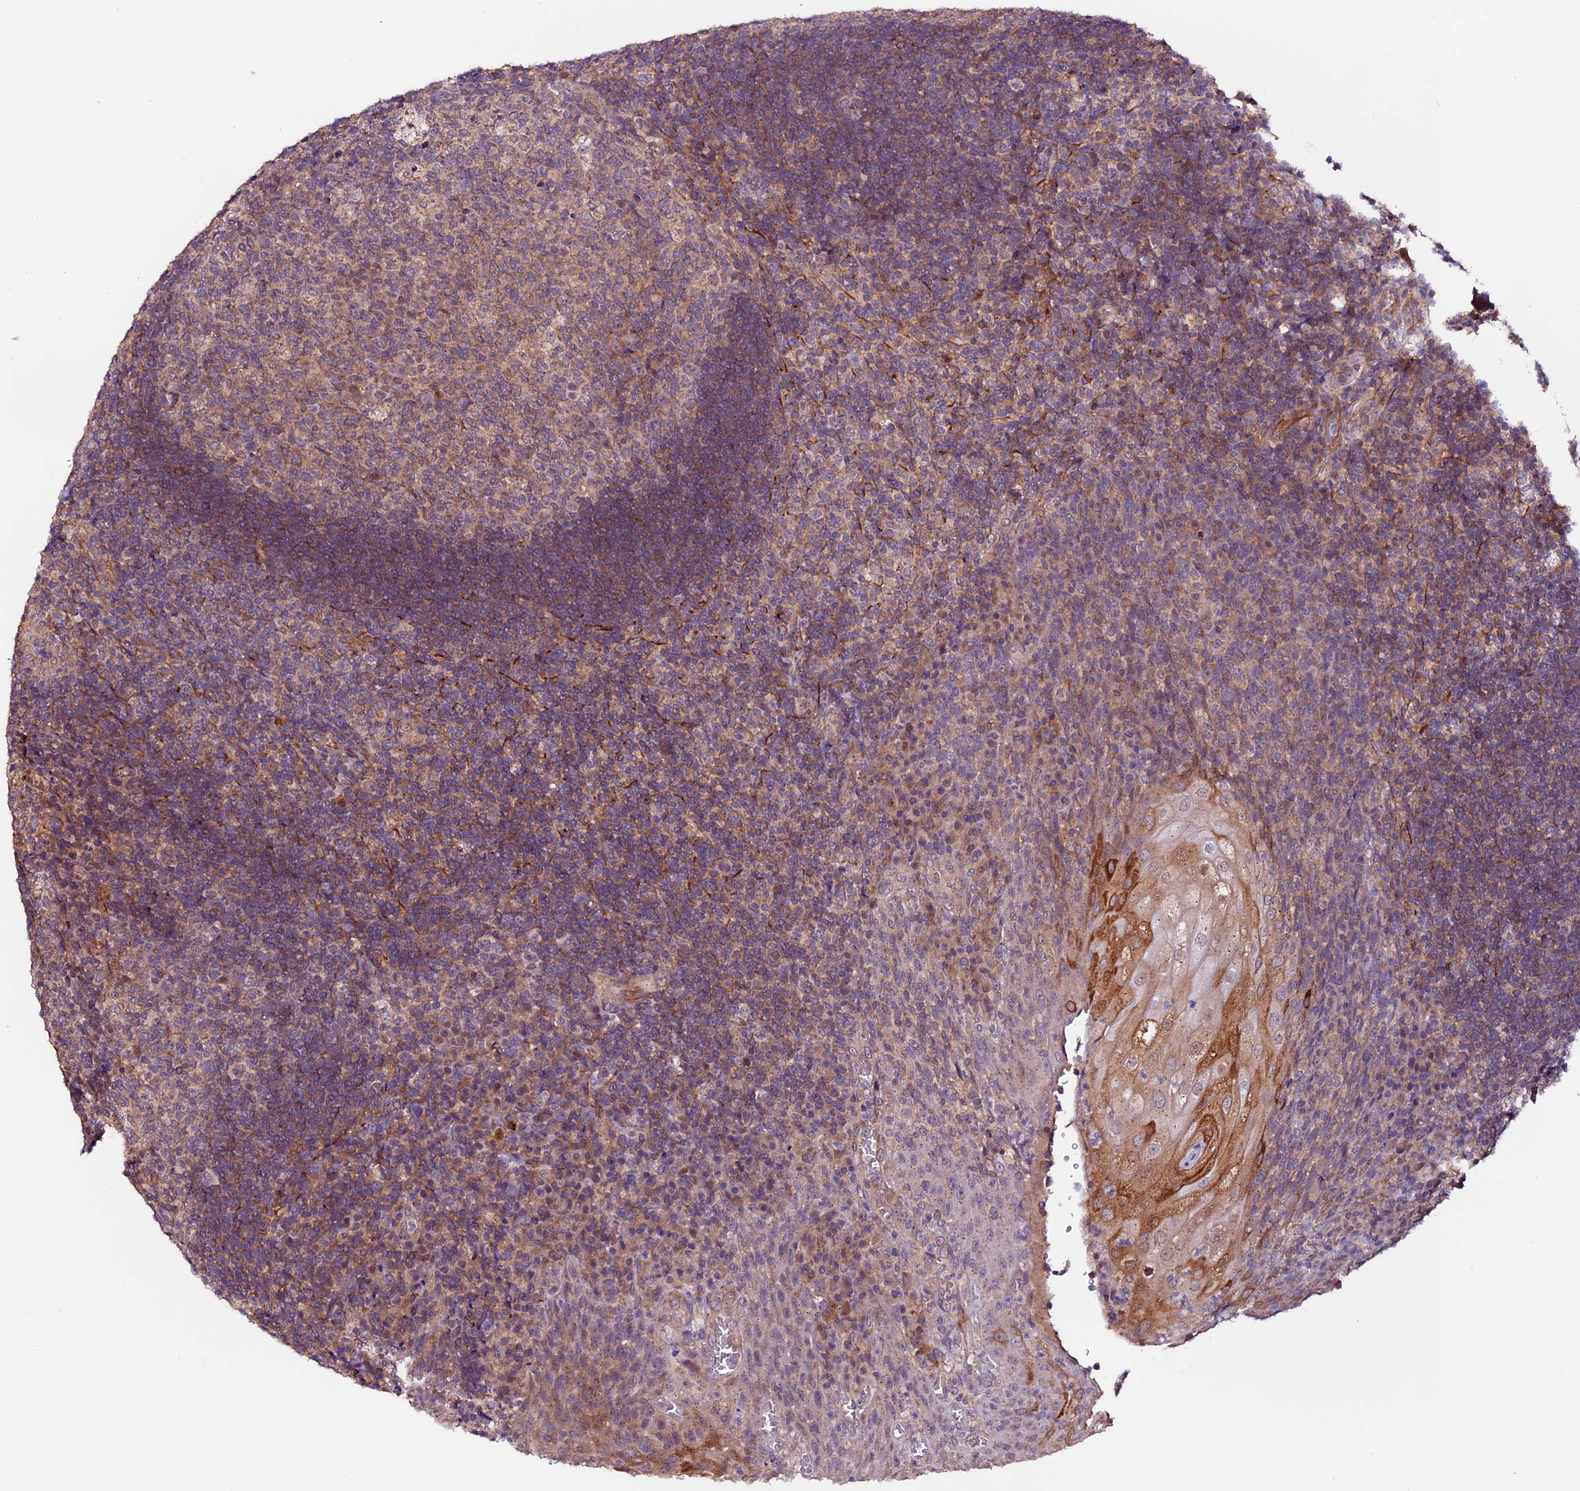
{"staining": {"intensity": "moderate", "quantity": "25%-75%", "location": "cytoplasmic/membranous"}, "tissue": "tonsil", "cell_type": "Germinal center cells", "image_type": "normal", "snomed": [{"axis": "morphology", "description": "Normal tissue, NOS"}, {"axis": "topography", "description": "Tonsil"}], "caption": "Approximately 25%-75% of germinal center cells in benign human tonsil display moderate cytoplasmic/membranous protein positivity as visualized by brown immunohistochemical staining.", "gene": "RINL", "patient": {"sex": "male", "age": 17}}